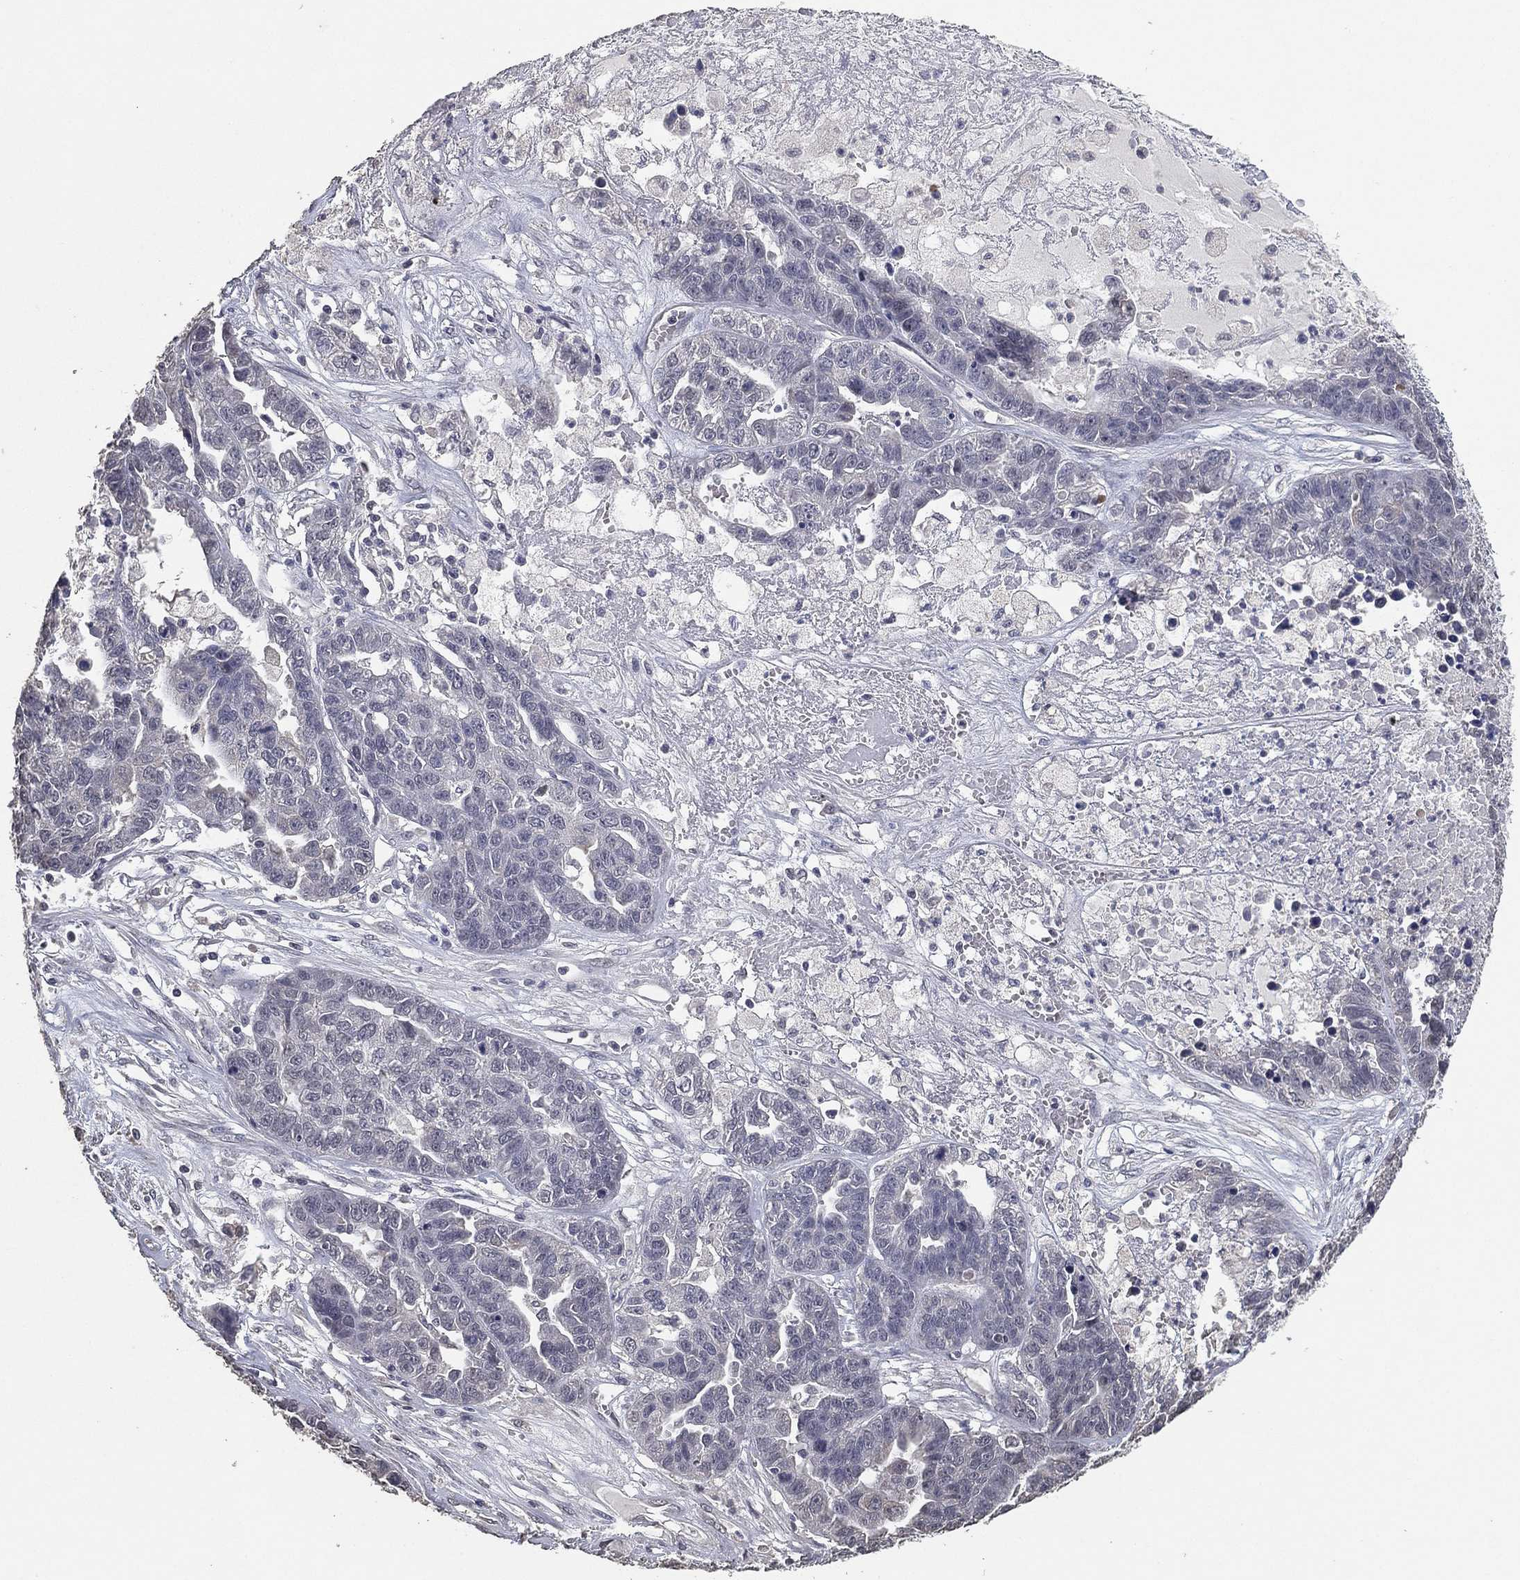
{"staining": {"intensity": "negative", "quantity": "none", "location": "none"}, "tissue": "ovarian cancer", "cell_type": "Tumor cells", "image_type": "cancer", "snomed": [{"axis": "morphology", "description": "Cystadenocarcinoma, serous, NOS"}, {"axis": "topography", "description": "Ovary"}], "caption": "This is a micrograph of immunohistochemistry staining of ovarian cancer, which shows no positivity in tumor cells.", "gene": "DSG1", "patient": {"sex": "female", "age": 87}}